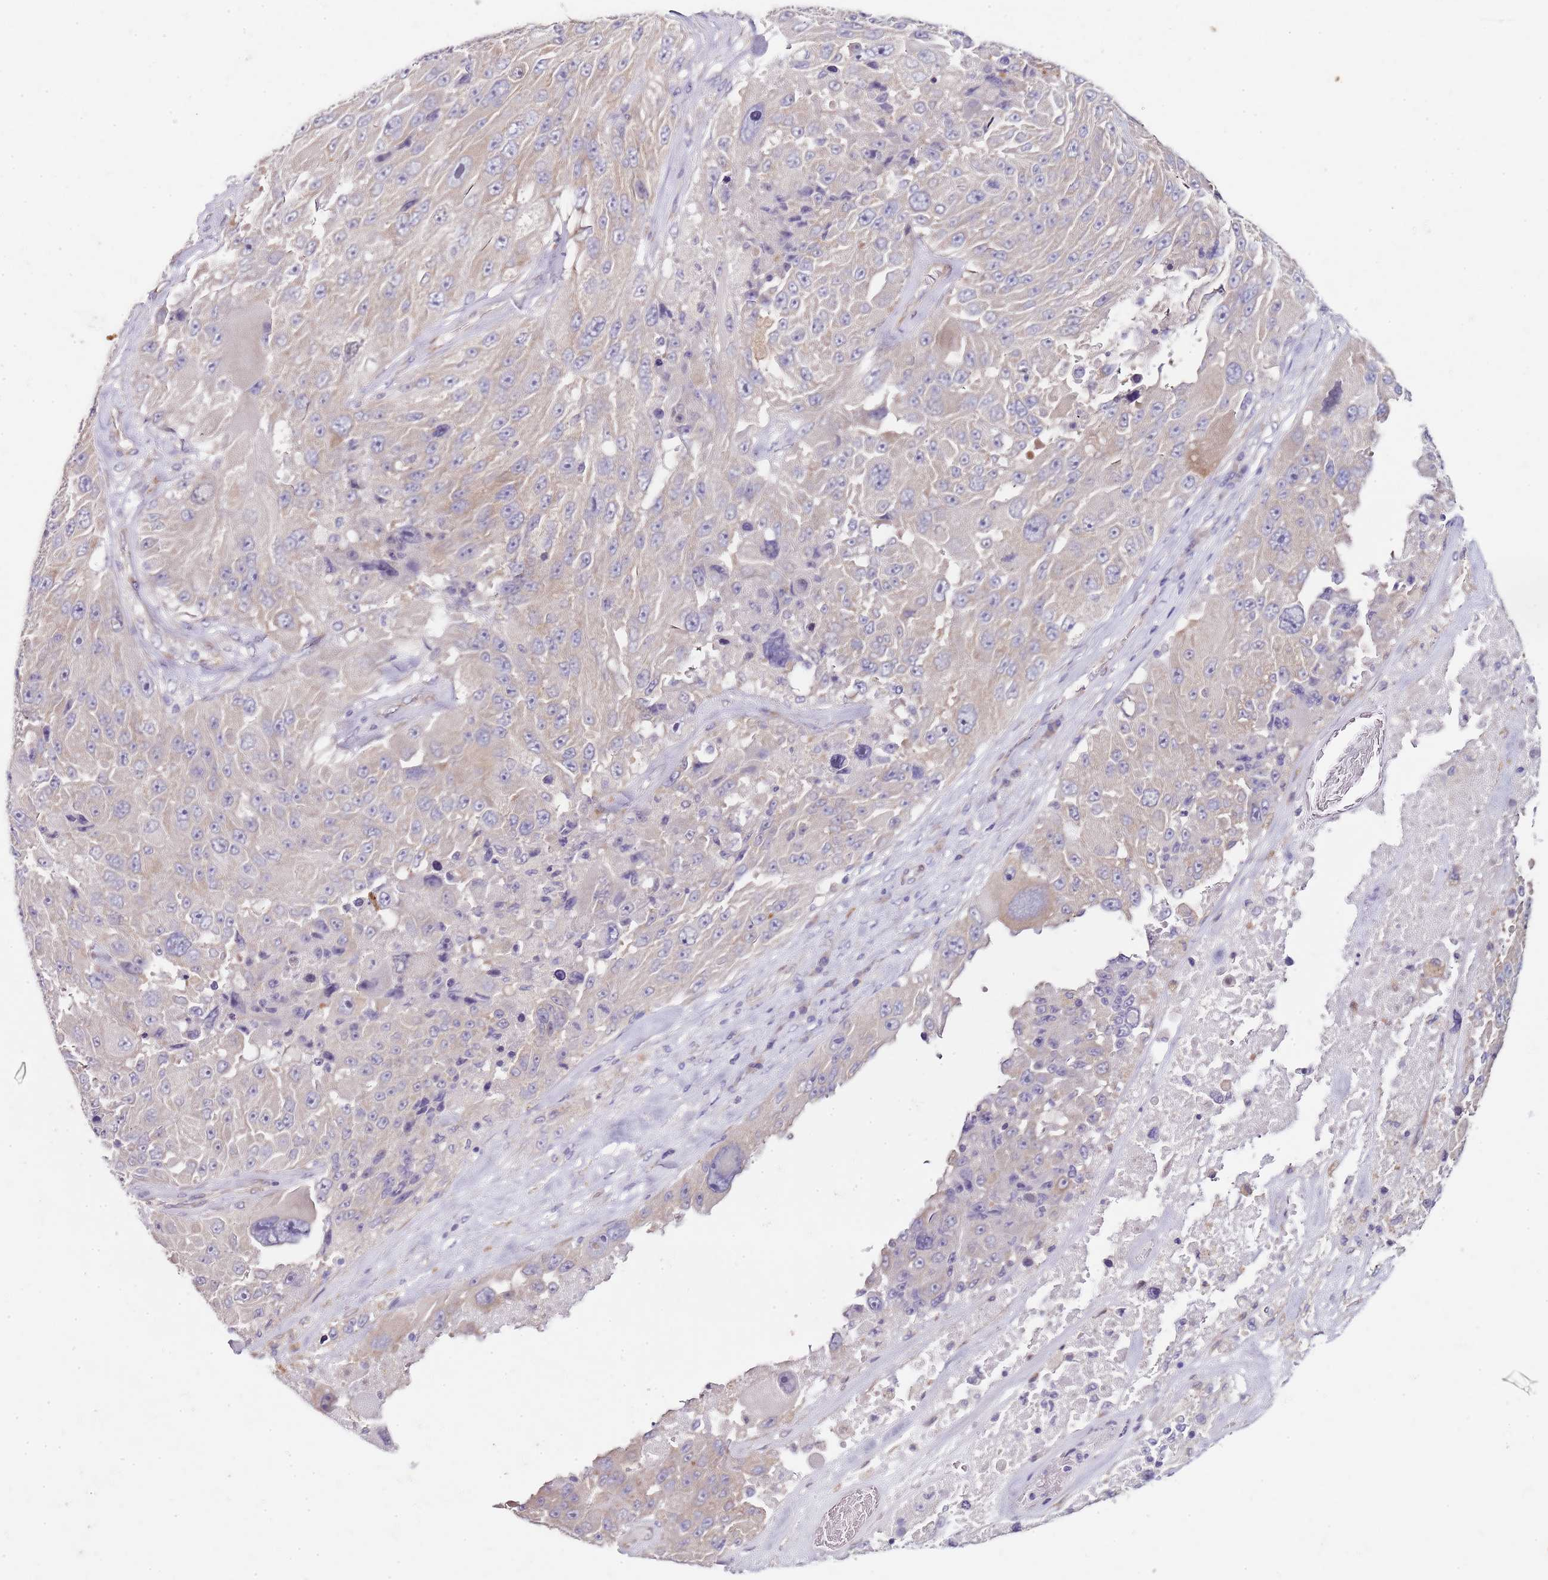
{"staining": {"intensity": "negative", "quantity": "none", "location": "none"}, "tissue": "melanoma", "cell_type": "Tumor cells", "image_type": "cancer", "snomed": [{"axis": "morphology", "description": "Malignant melanoma, Metastatic site"}, {"axis": "topography", "description": "Lymph node"}], "caption": "Immunohistochemistry image of neoplastic tissue: human melanoma stained with DAB (3,3'-diaminobenzidine) shows no significant protein expression in tumor cells.", "gene": "TBC1D9", "patient": {"sex": "male", "age": 62}}